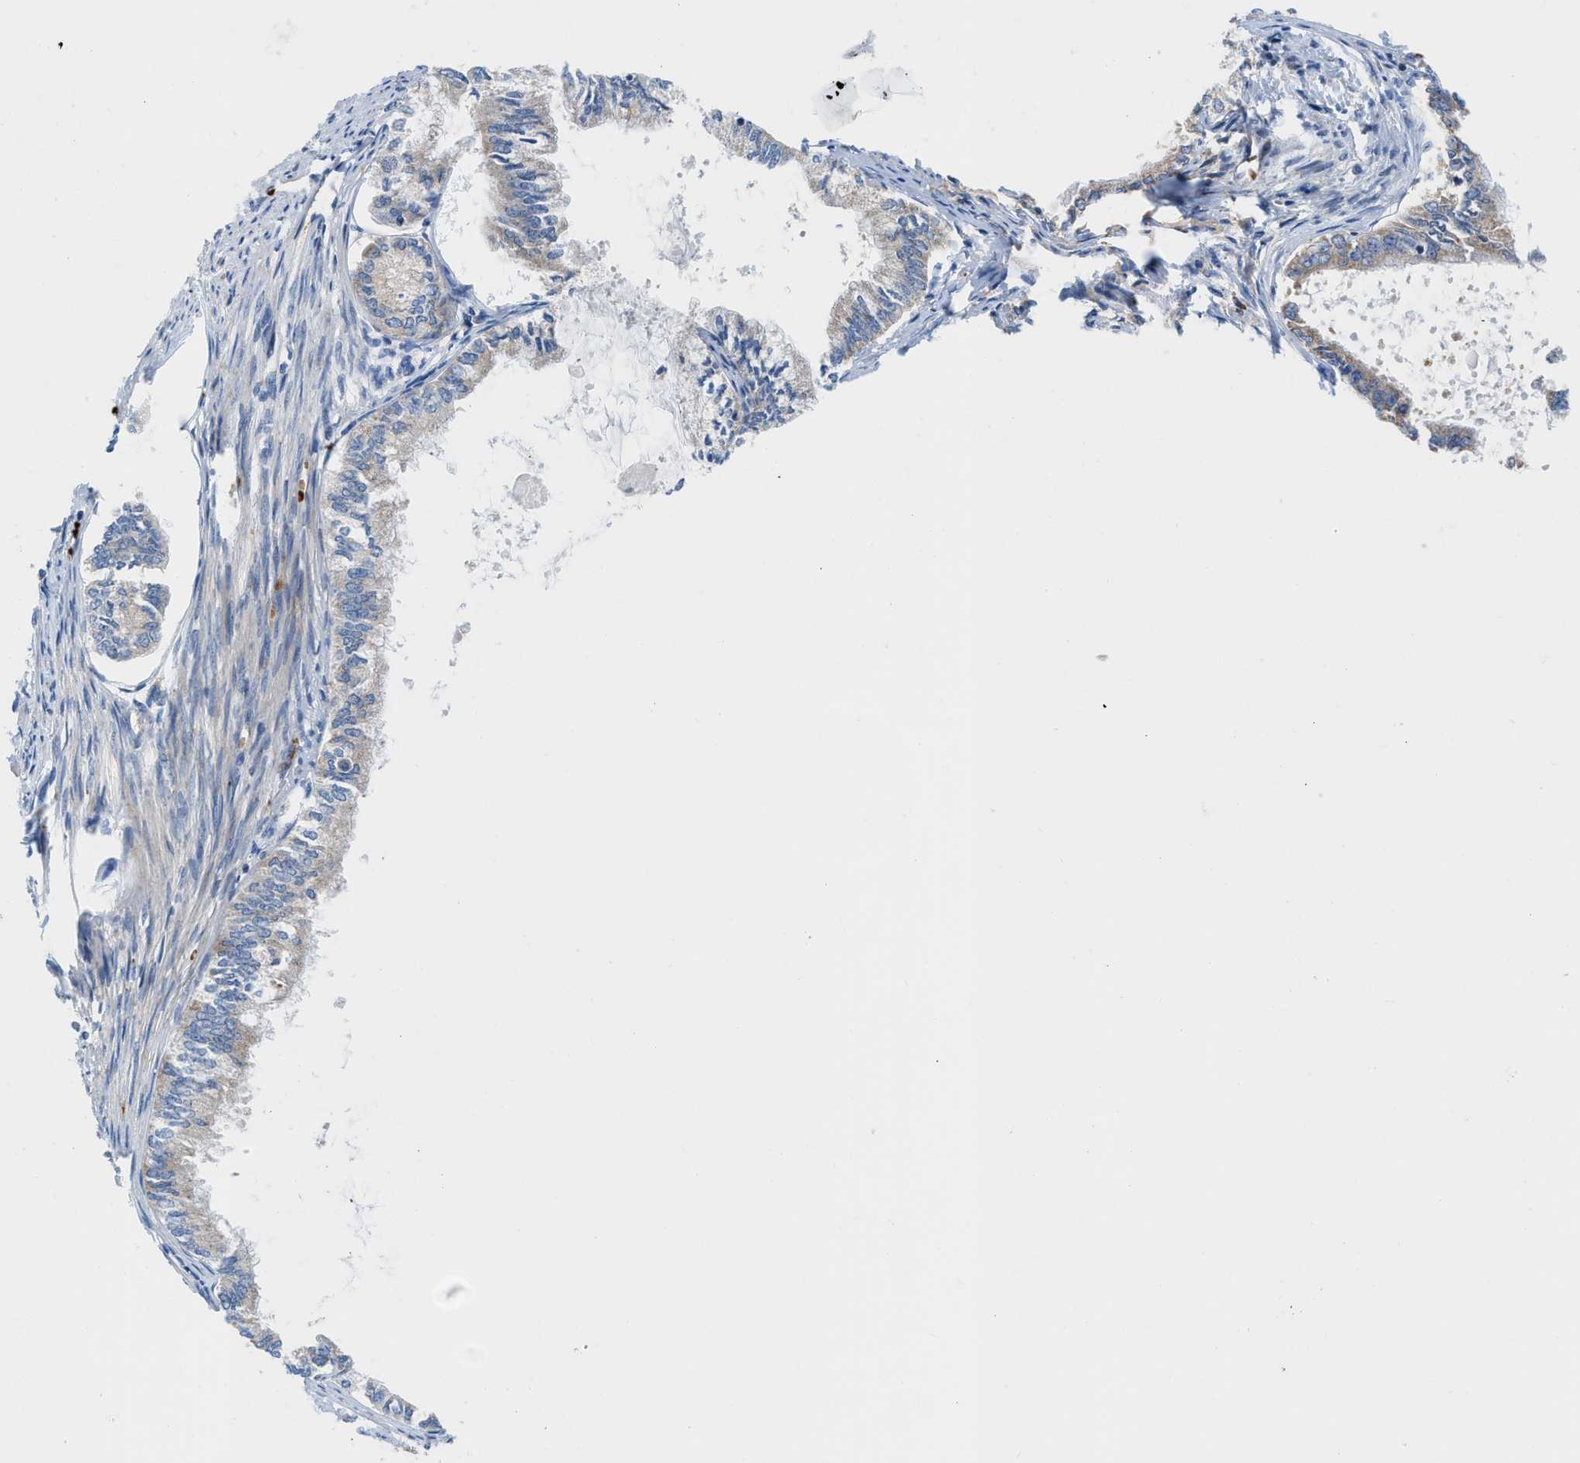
{"staining": {"intensity": "negative", "quantity": "none", "location": "none"}, "tissue": "endometrial cancer", "cell_type": "Tumor cells", "image_type": "cancer", "snomed": [{"axis": "morphology", "description": "Adenocarcinoma, NOS"}, {"axis": "topography", "description": "Endometrium"}], "caption": "An immunohistochemistry (IHC) micrograph of endometrial adenocarcinoma is shown. There is no staining in tumor cells of endometrial adenocarcinoma.", "gene": "ZNF831", "patient": {"sex": "female", "age": 86}}